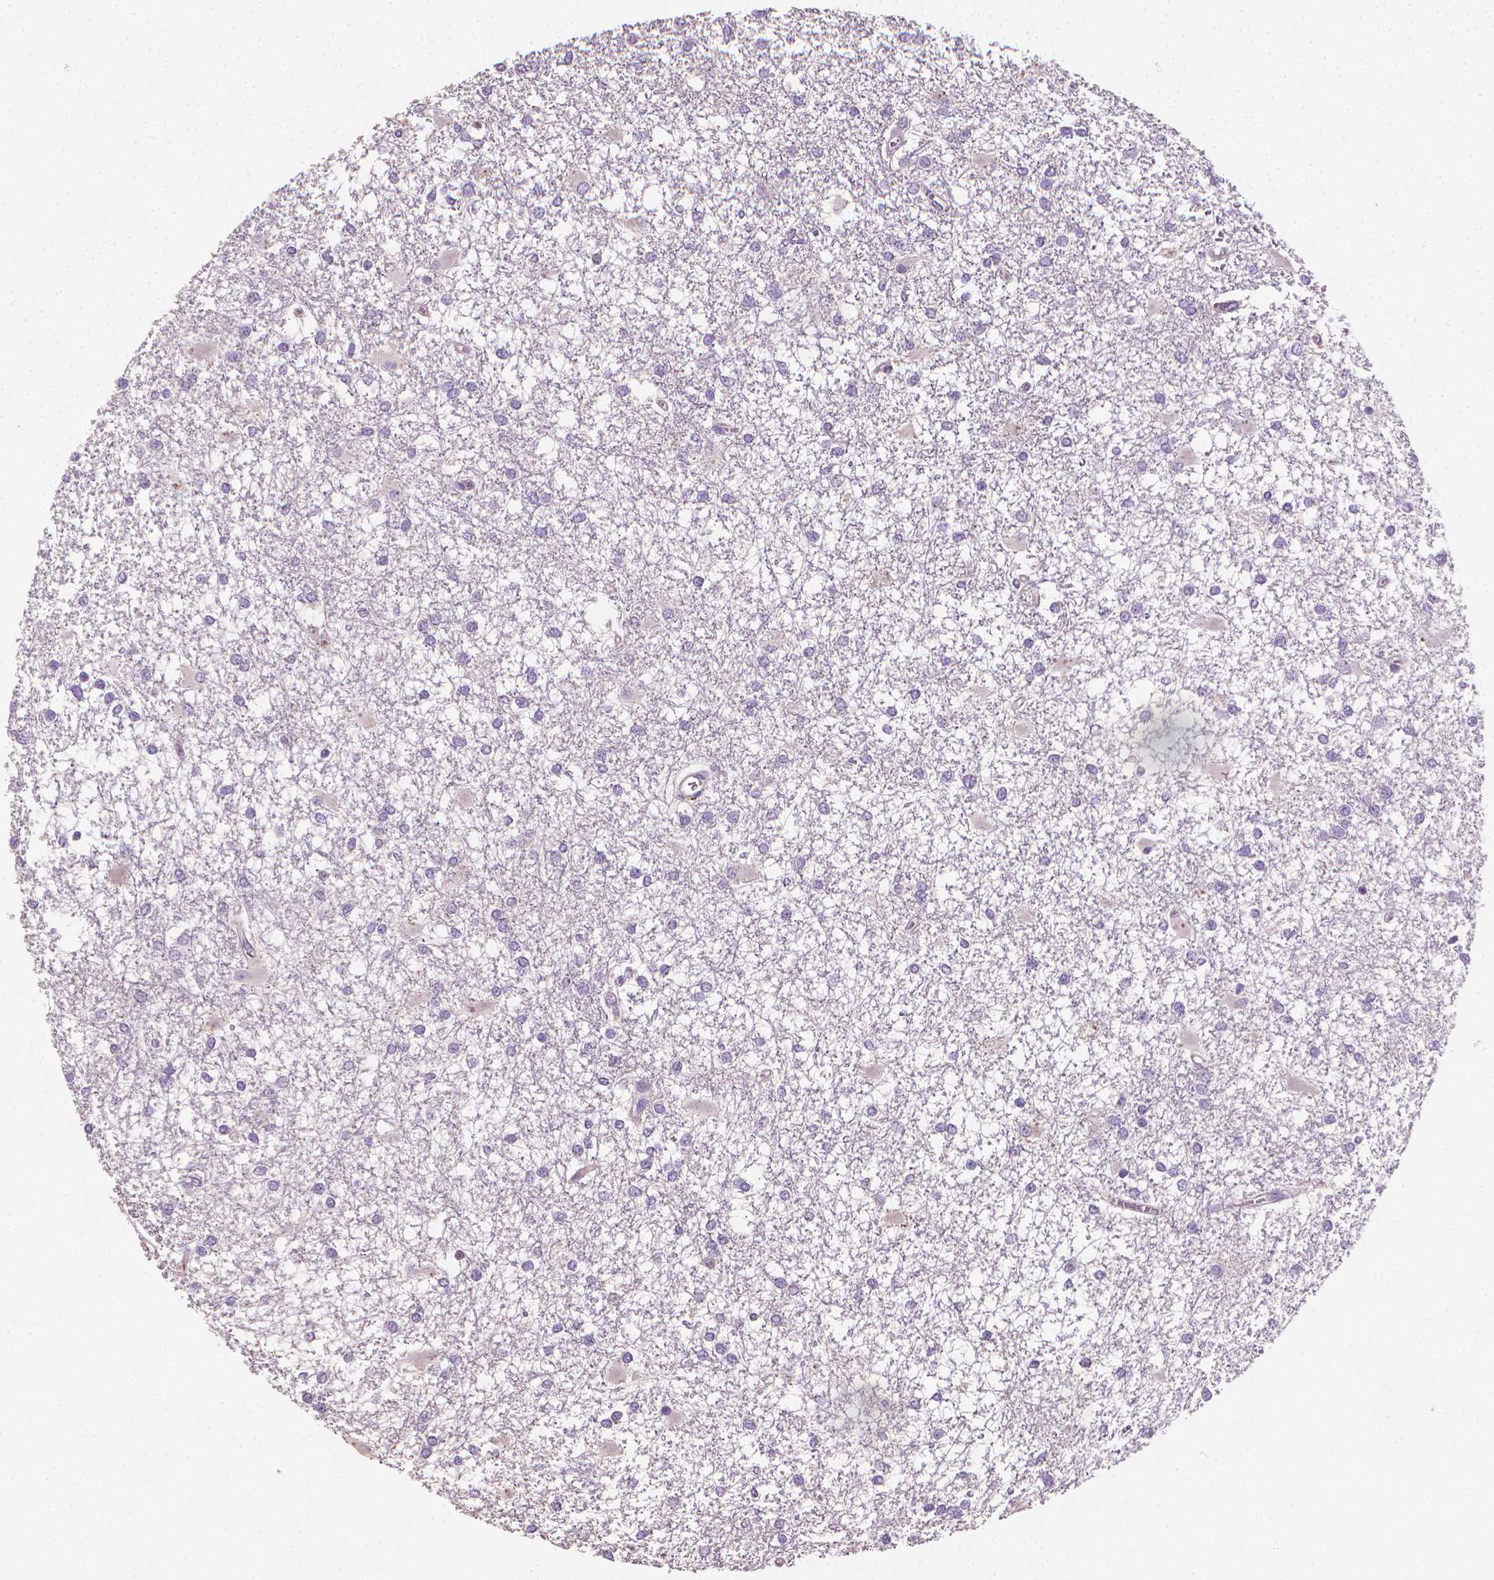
{"staining": {"intensity": "negative", "quantity": "none", "location": "none"}, "tissue": "glioma", "cell_type": "Tumor cells", "image_type": "cancer", "snomed": [{"axis": "morphology", "description": "Glioma, malignant, High grade"}, {"axis": "topography", "description": "Cerebral cortex"}], "caption": "Micrograph shows no protein positivity in tumor cells of glioma tissue.", "gene": "CATIP", "patient": {"sex": "male", "age": 79}}